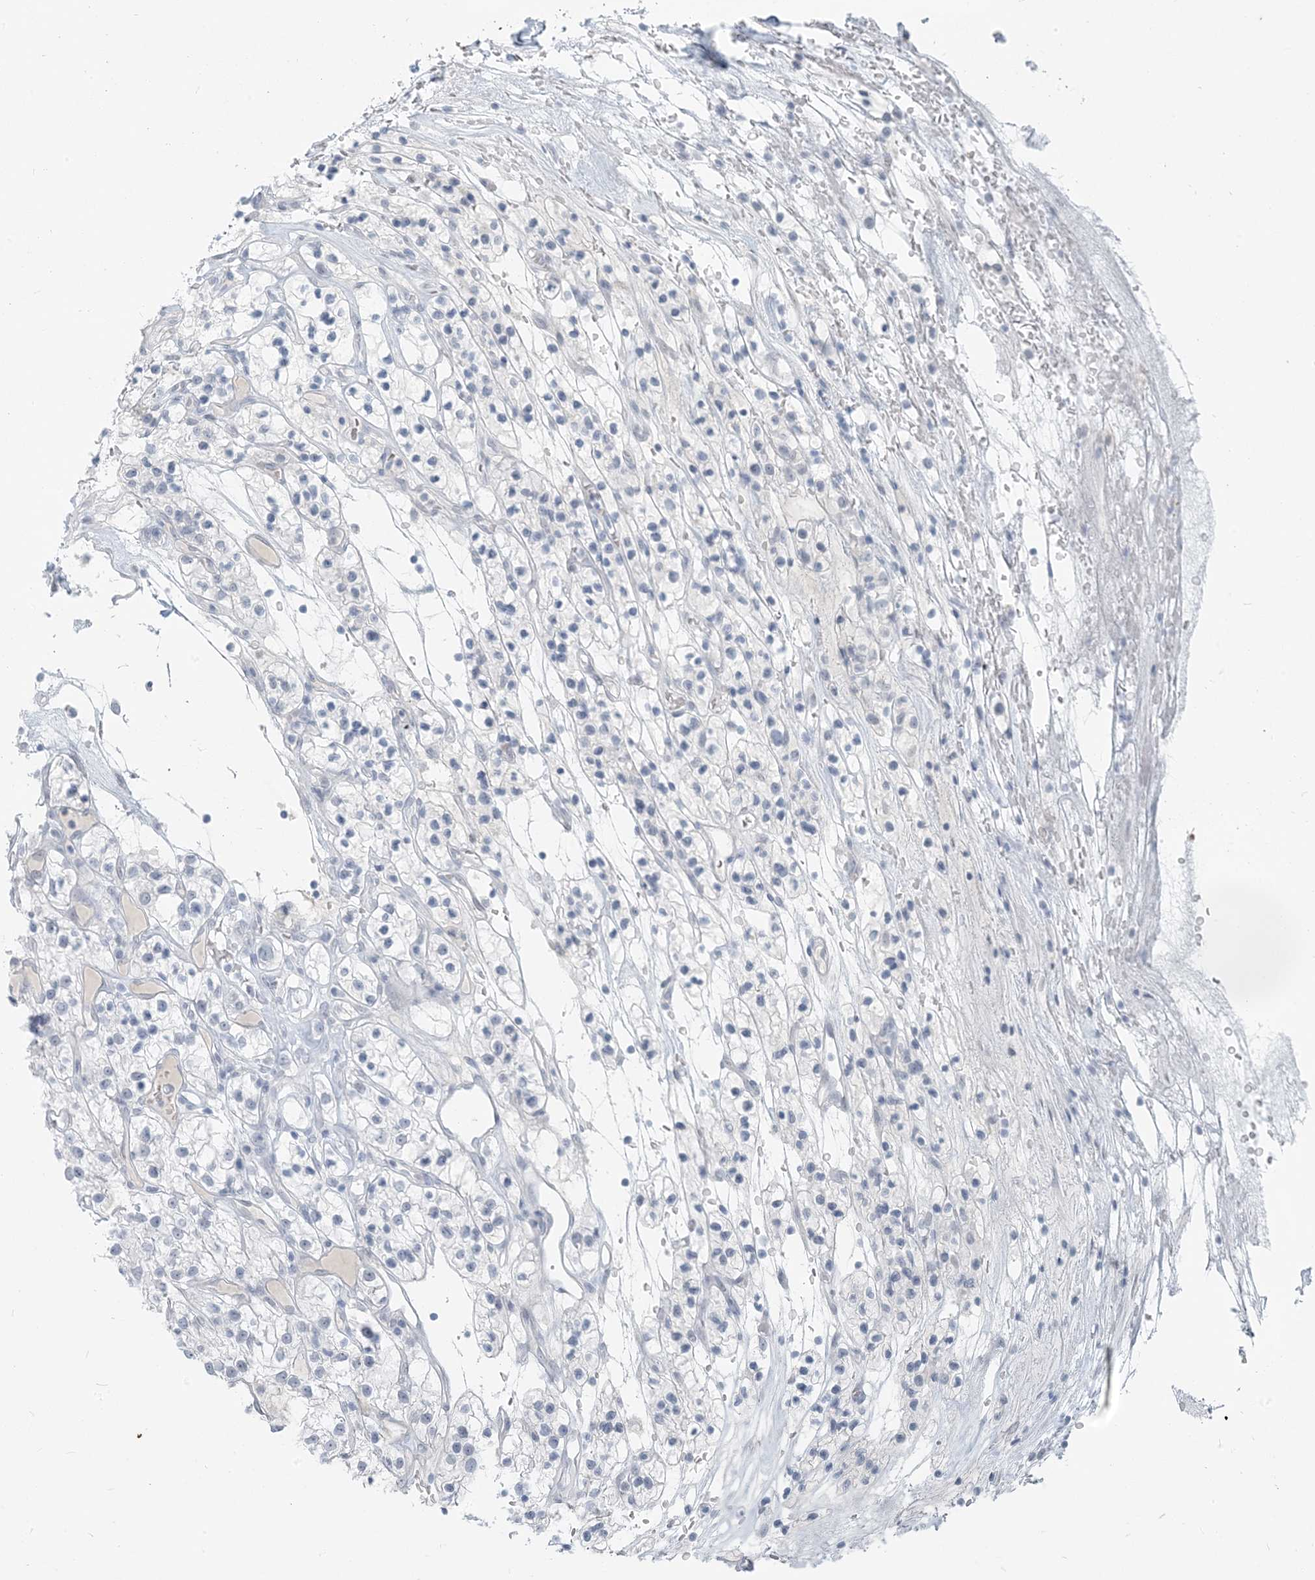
{"staining": {"intensity": "negative", "quantity": "none", "location": "none"}, "tissue": "renal cancer", "cell_type": "Tumor cells", "image_type": "cancer", "snomed": [{"axis": "morphology", "description": "Adenocarcinoma, NOS"}, {"axis": "topography", "description": "Kidney"}], "caption": "Renal cancer was stained to show a protein in brown. There is no significant positivity in tumor cells. (DAB (3,3'-diaminobenzidine) immunohistochemistry with hematoxylin counter stain).", "gene": "SCML1", "patient": {"sex": "female", "age": 57}}